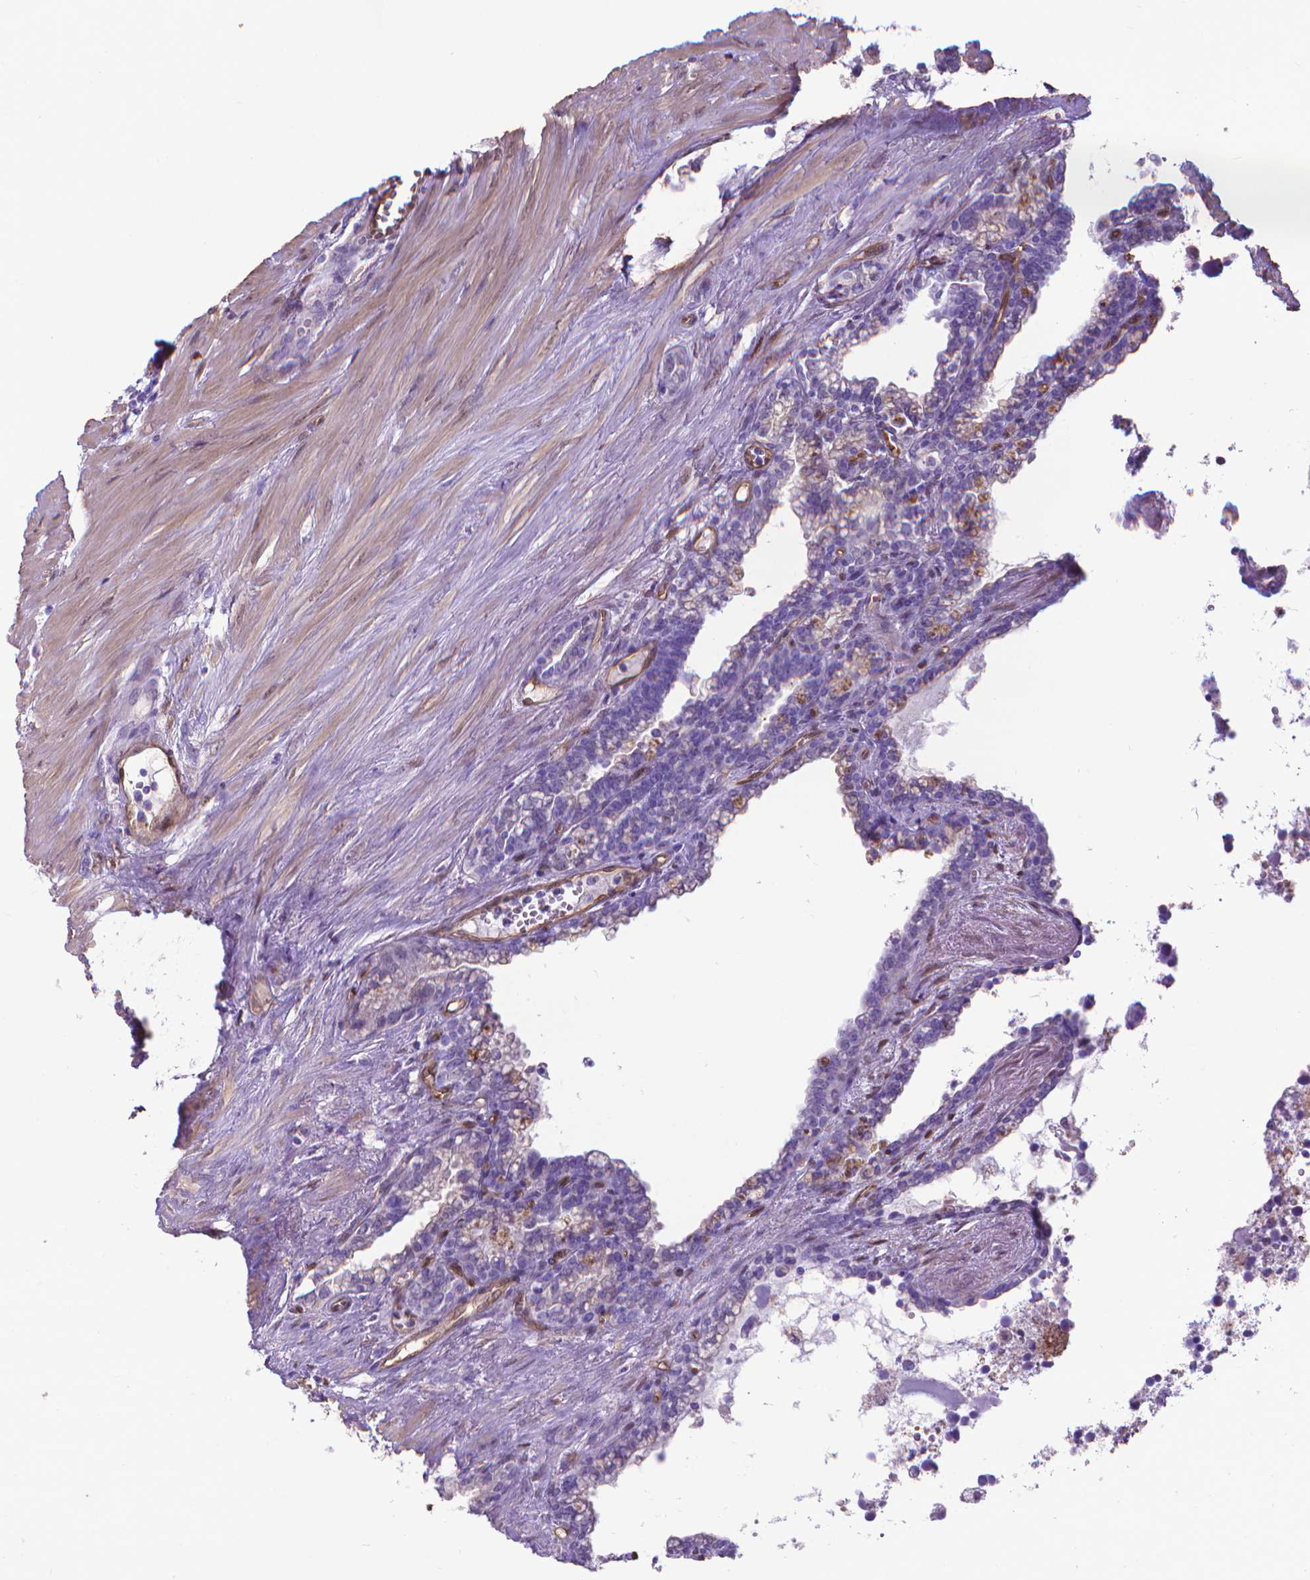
{"staining": {"intensity": "moderate", "quantity": "<25%", "location": "cytoplasmic/membranous"}, "tissue": "seminal vesicle", "cell_type": "Glandular cells", "image_type": "normal", "snomed": [{"axis": "morphology", "description": "Normal tissue, NOS"}, {"axis": "morphology", "description": "Urothelial carcinoma, NOS"}, {"axis": "topography", "description": "Urinary bladder"}, {"axis": "topography", "description": "Seminal veicle"}], "caption": "This photomicrograph exhibits immunohistochemistry staining of unremarkable seminal vesicle, with low moderate cytoplasmic/membranous expression in approximately <25% of glandular cells.", "gene": "CLIC4", "patient": {"sex": "male", "age": 76}}